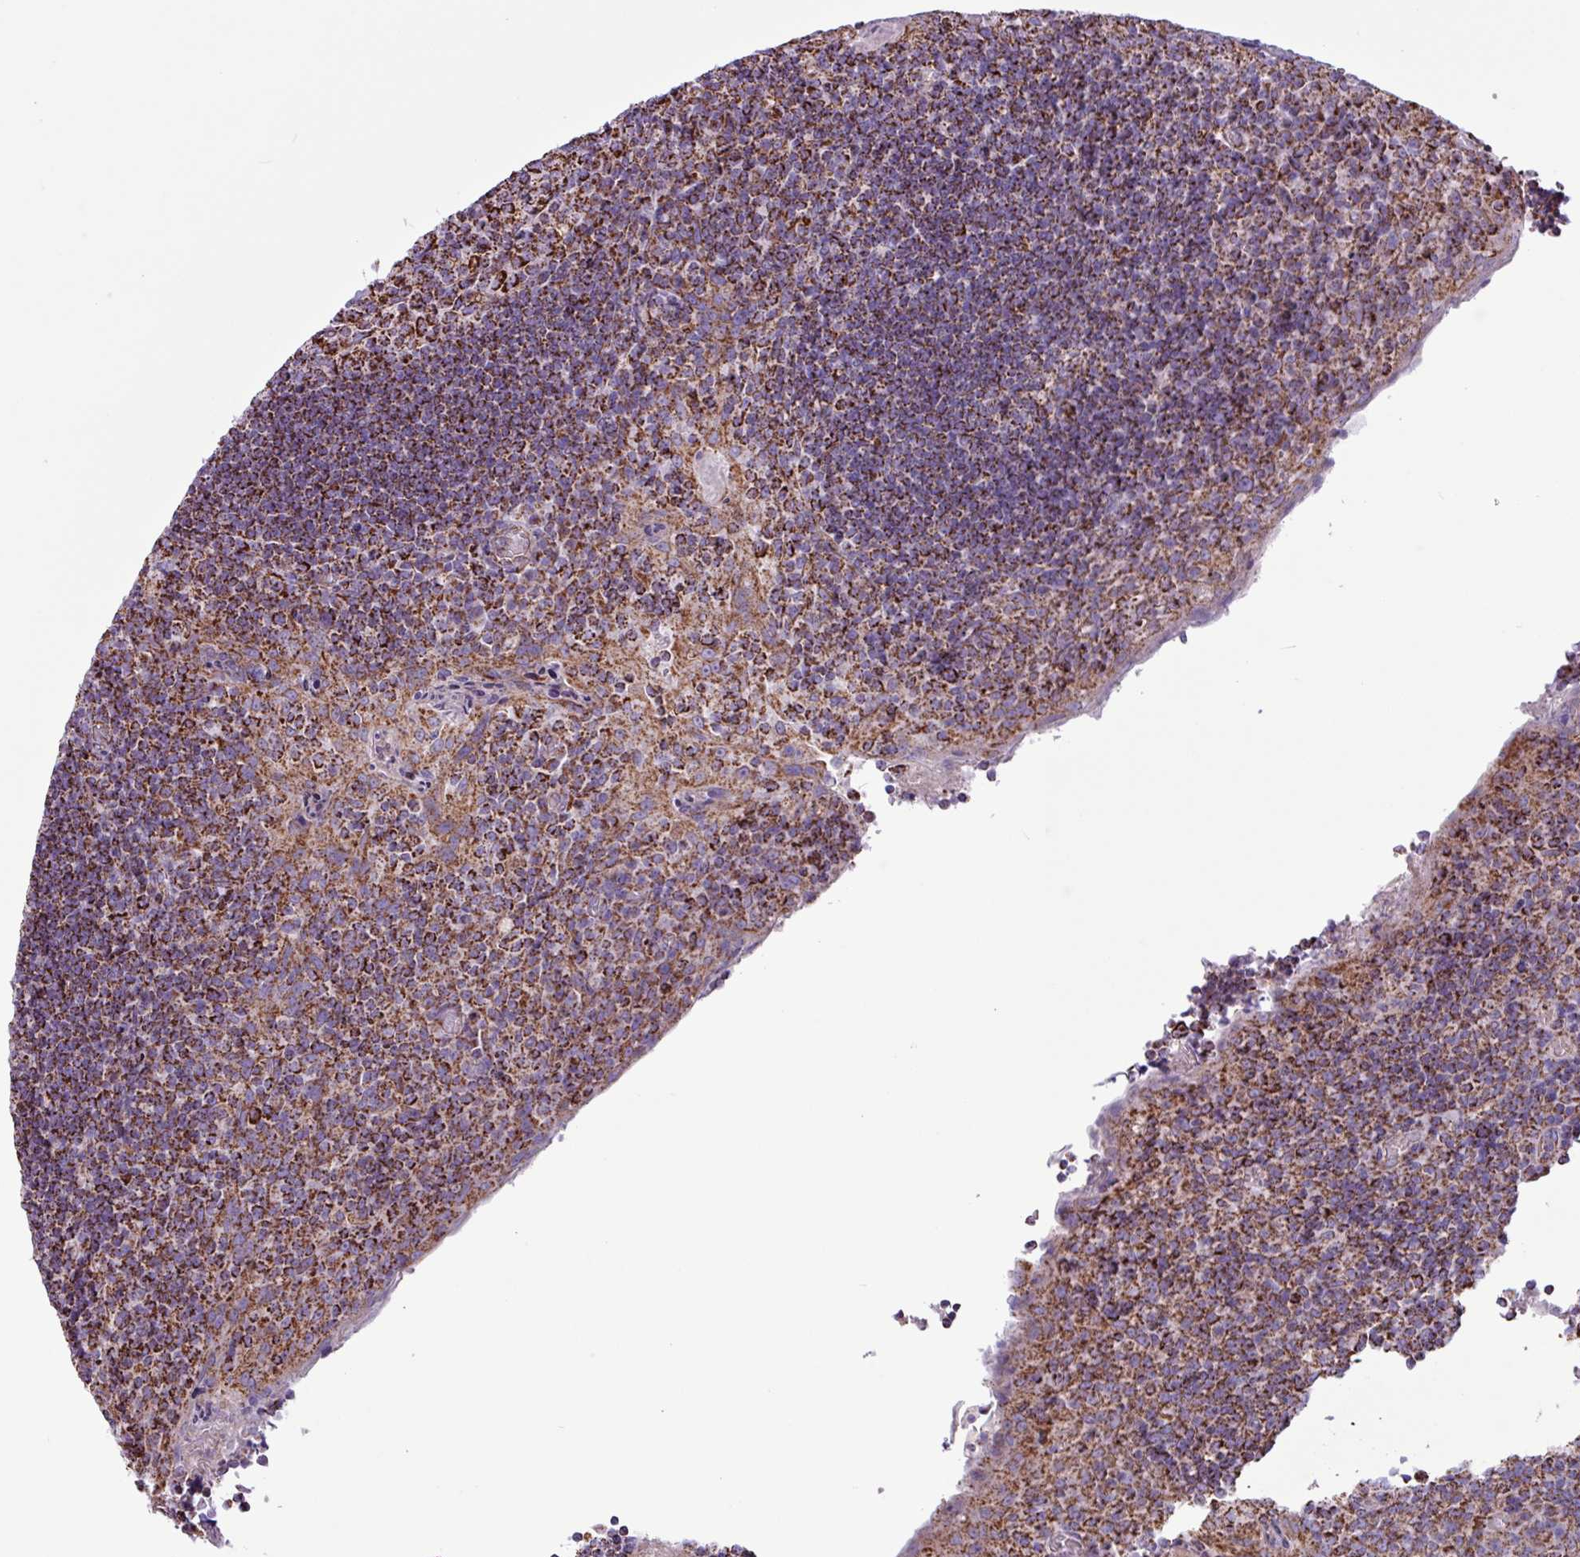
{"staining": {"intensity": "strong", "quantity": ">75%", "location": "cytoplasmic/membranous"}, "tissue": "tonsil", "cell_type": "Germinal center cells", "image_type": "normal", "snomed": [{"axis": "morphology", "description": "Normal tissue, NOS"}, {"axis": "topography", "description": "Tonsil"}], "caption": "Tonsil stained for a protein (brown) reveals strong cytoplasmic/membranous positive expression in about >75% of germinal center cells.", "gene": "RTL3", "patient": {"sex": "male", "age": 17}}